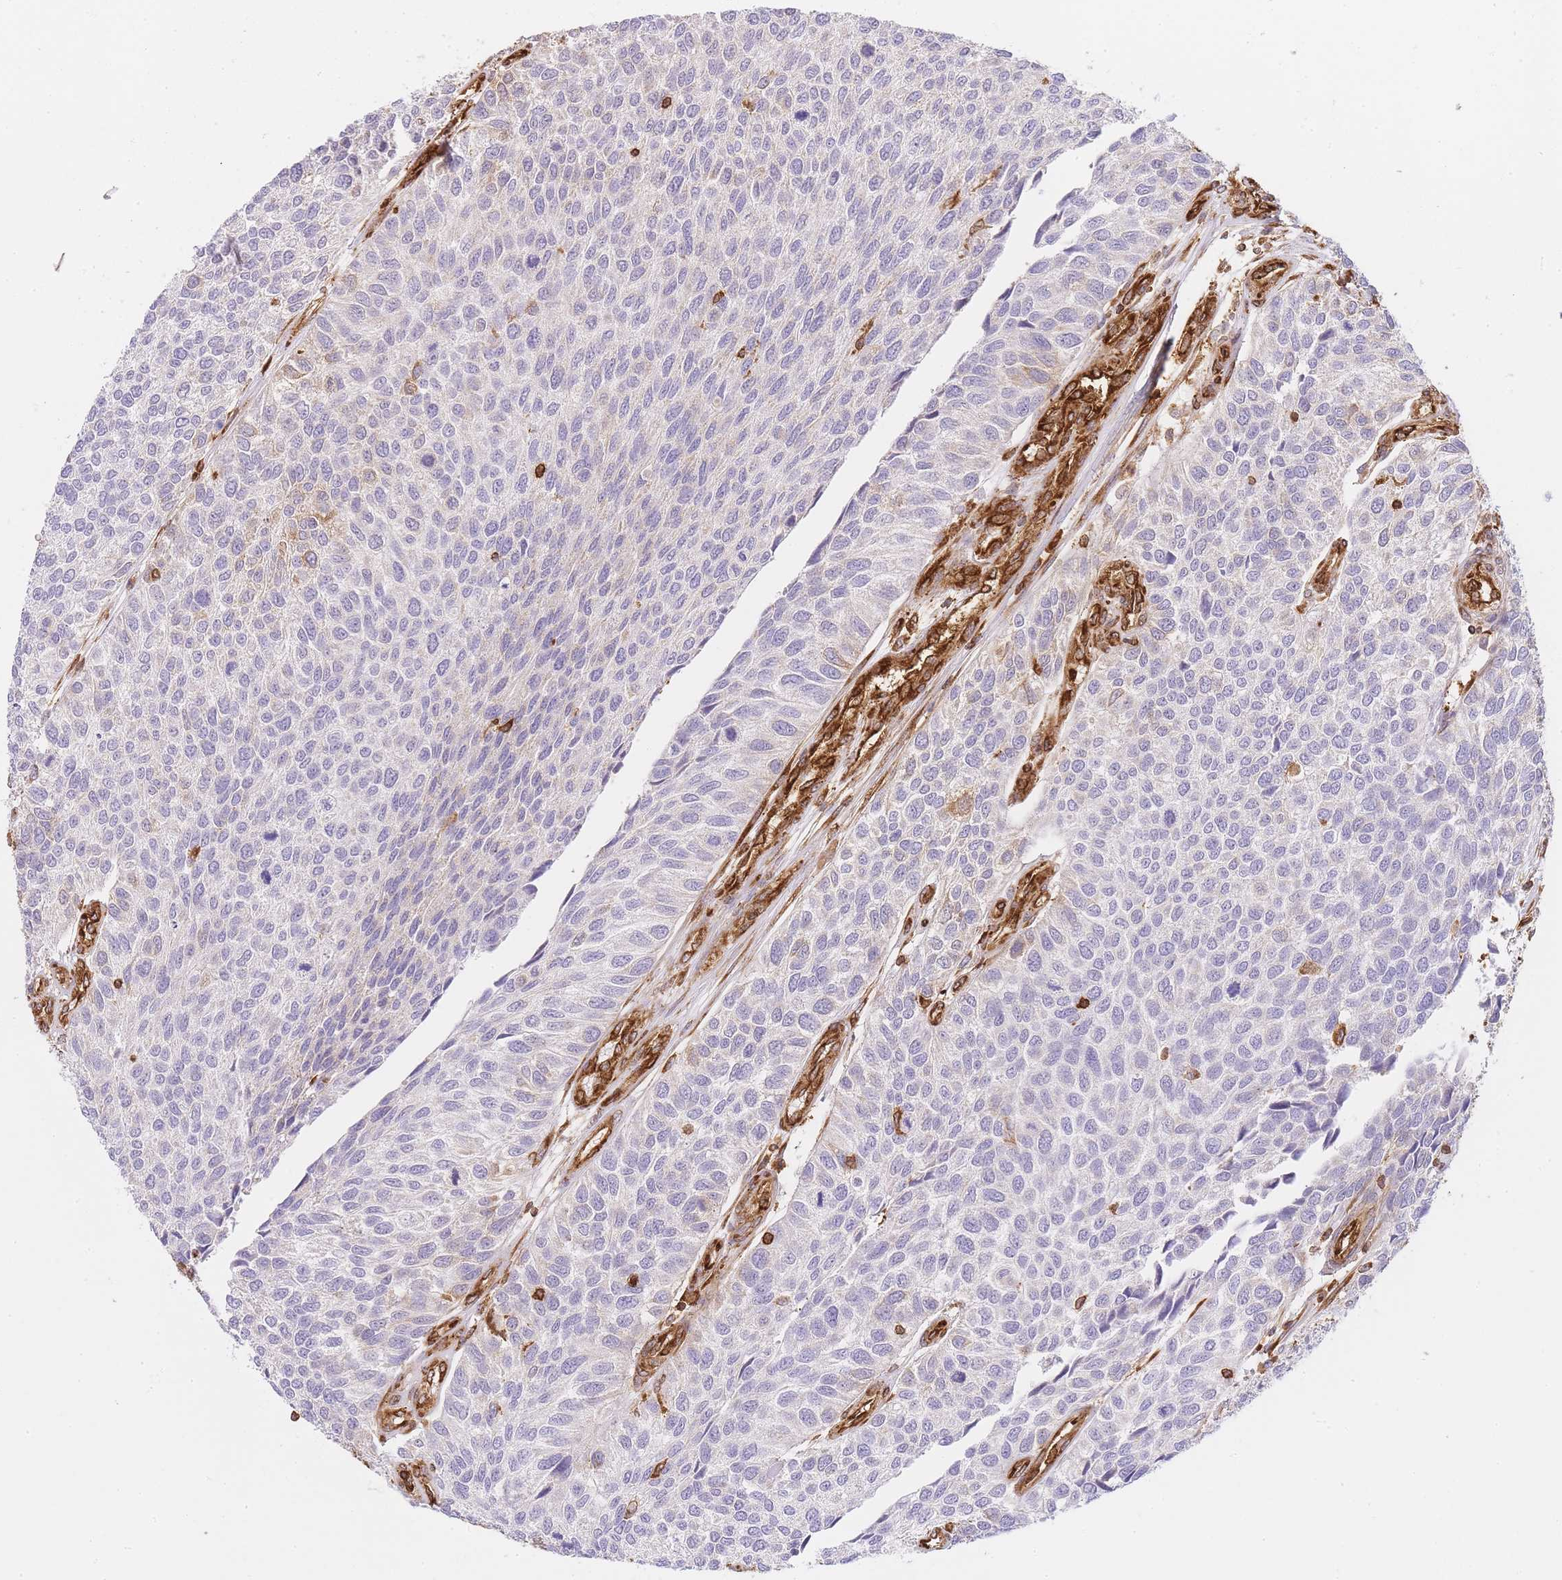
{"staining": {"intensity": "negative", "quantity": "none", "location": "none"}, "tissue": "urothelial cancer", "cell_type": "Tumor cells", "image_type": "cancer", "snomed": [{"axis": "morphology", "description": "Urothelial carcinoma, NOS"}, {"axis": "topography", "description": "Urinary bladder"}], "caption": "High magnification brightfield microscopy of transitional cell carcinoma stained with DAB (3,3'-diaminobenzidine) (brown) and counterstained with hematoxylin (blue): tumor cells show no significant staining. The staining is performed using DAB (3,3'-diaminobenzidine) brown chromogen with nuclei counter-stained in using hematoxylin.", "gene": "MSN", "patient": {"sex": "male", "age": 55}}